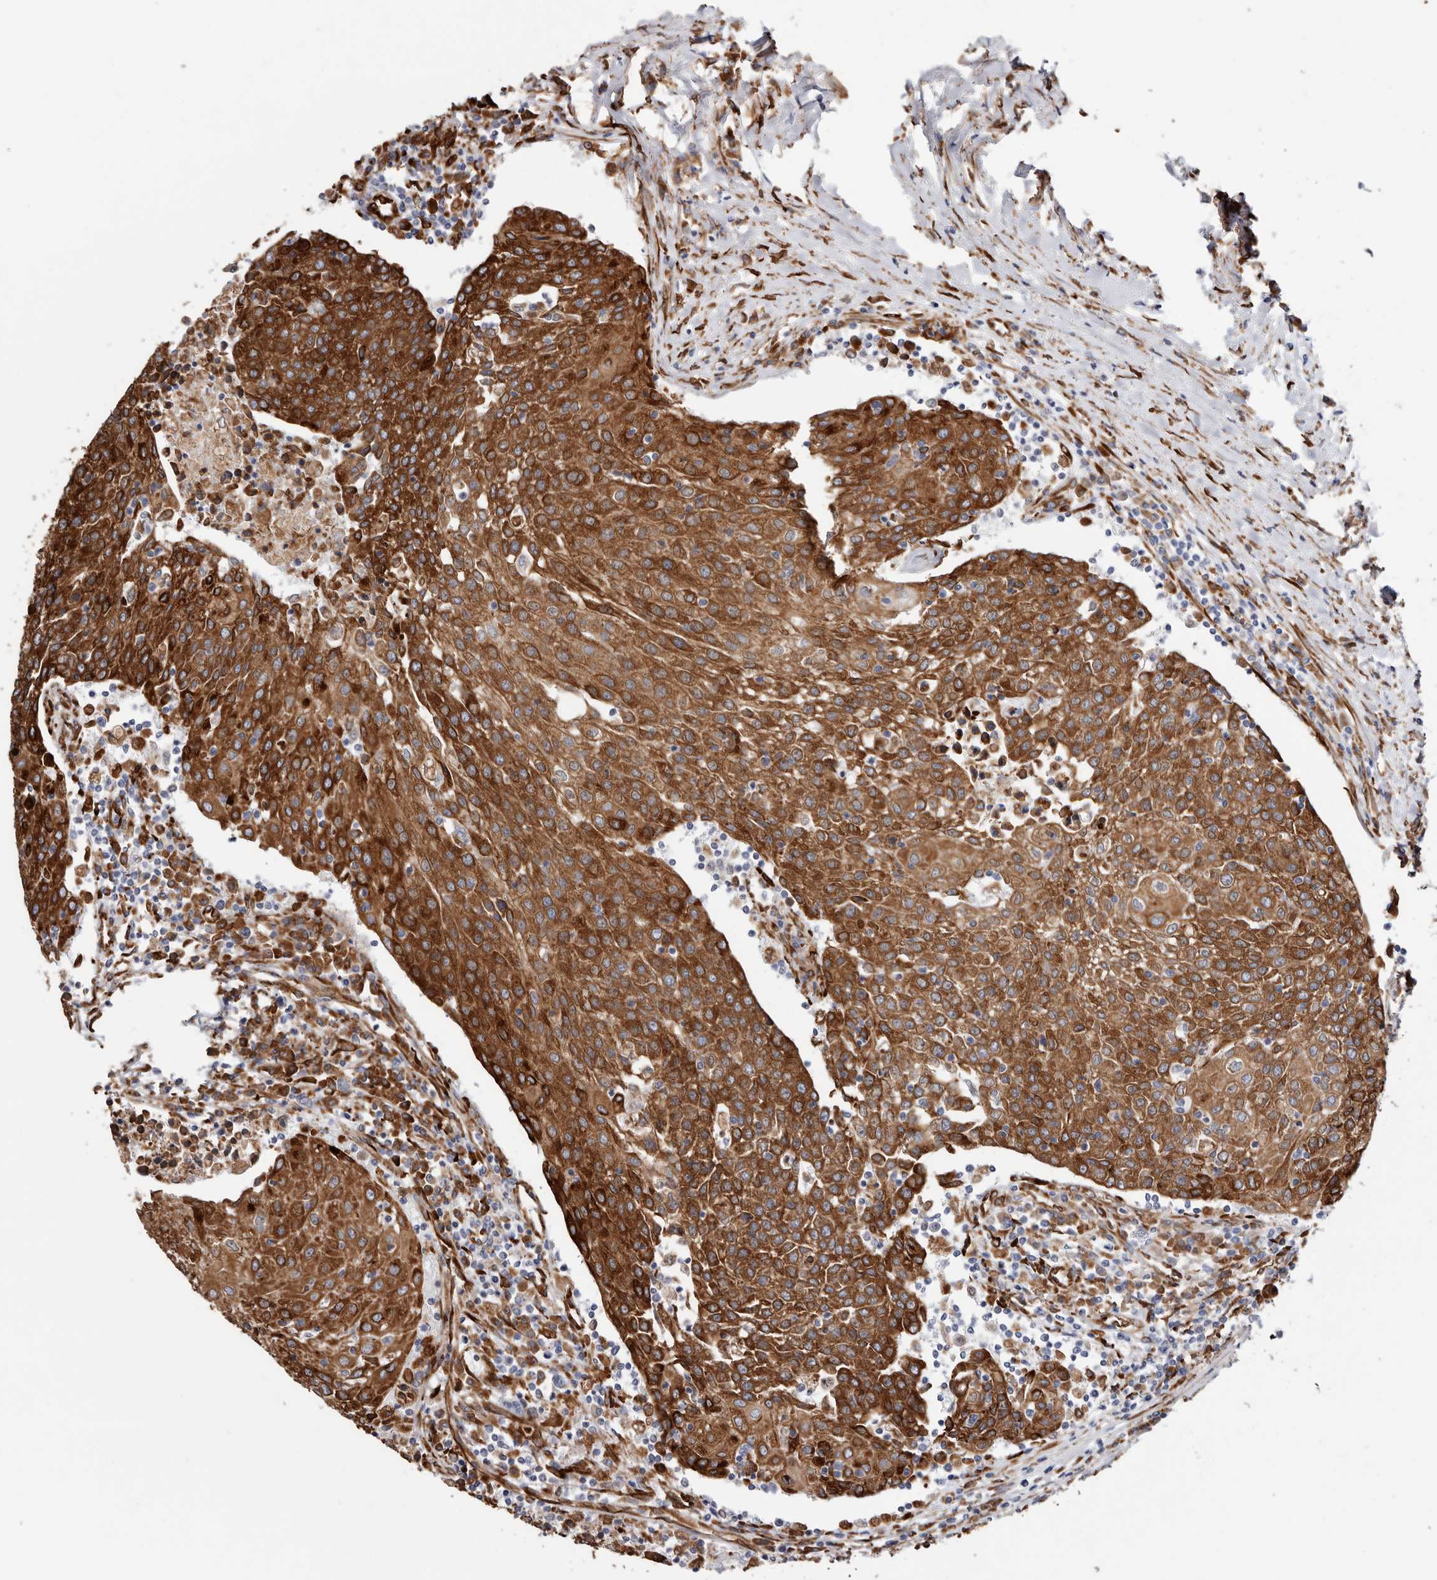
{"staining": {"intensity": "strong", "quantity": ">75%", "location": "cytoplasmic/membranous"}, "tissue": "urothelial cancer", "cell_type": "Tumor cells", "image_type": "cancer", "snomed": [{"axis": "morphology", "description": "Urothelial carcinoma, High grade"}, {"axis": "topography", "description": "Urinary bladder"}], "caption": "Strong cytoplasmic/membranous expression is seen in about >75% of tumor cells in urothelial cancer.", "gene": "SEMA3E", "patient": {"sex": "female", "age": 85}}